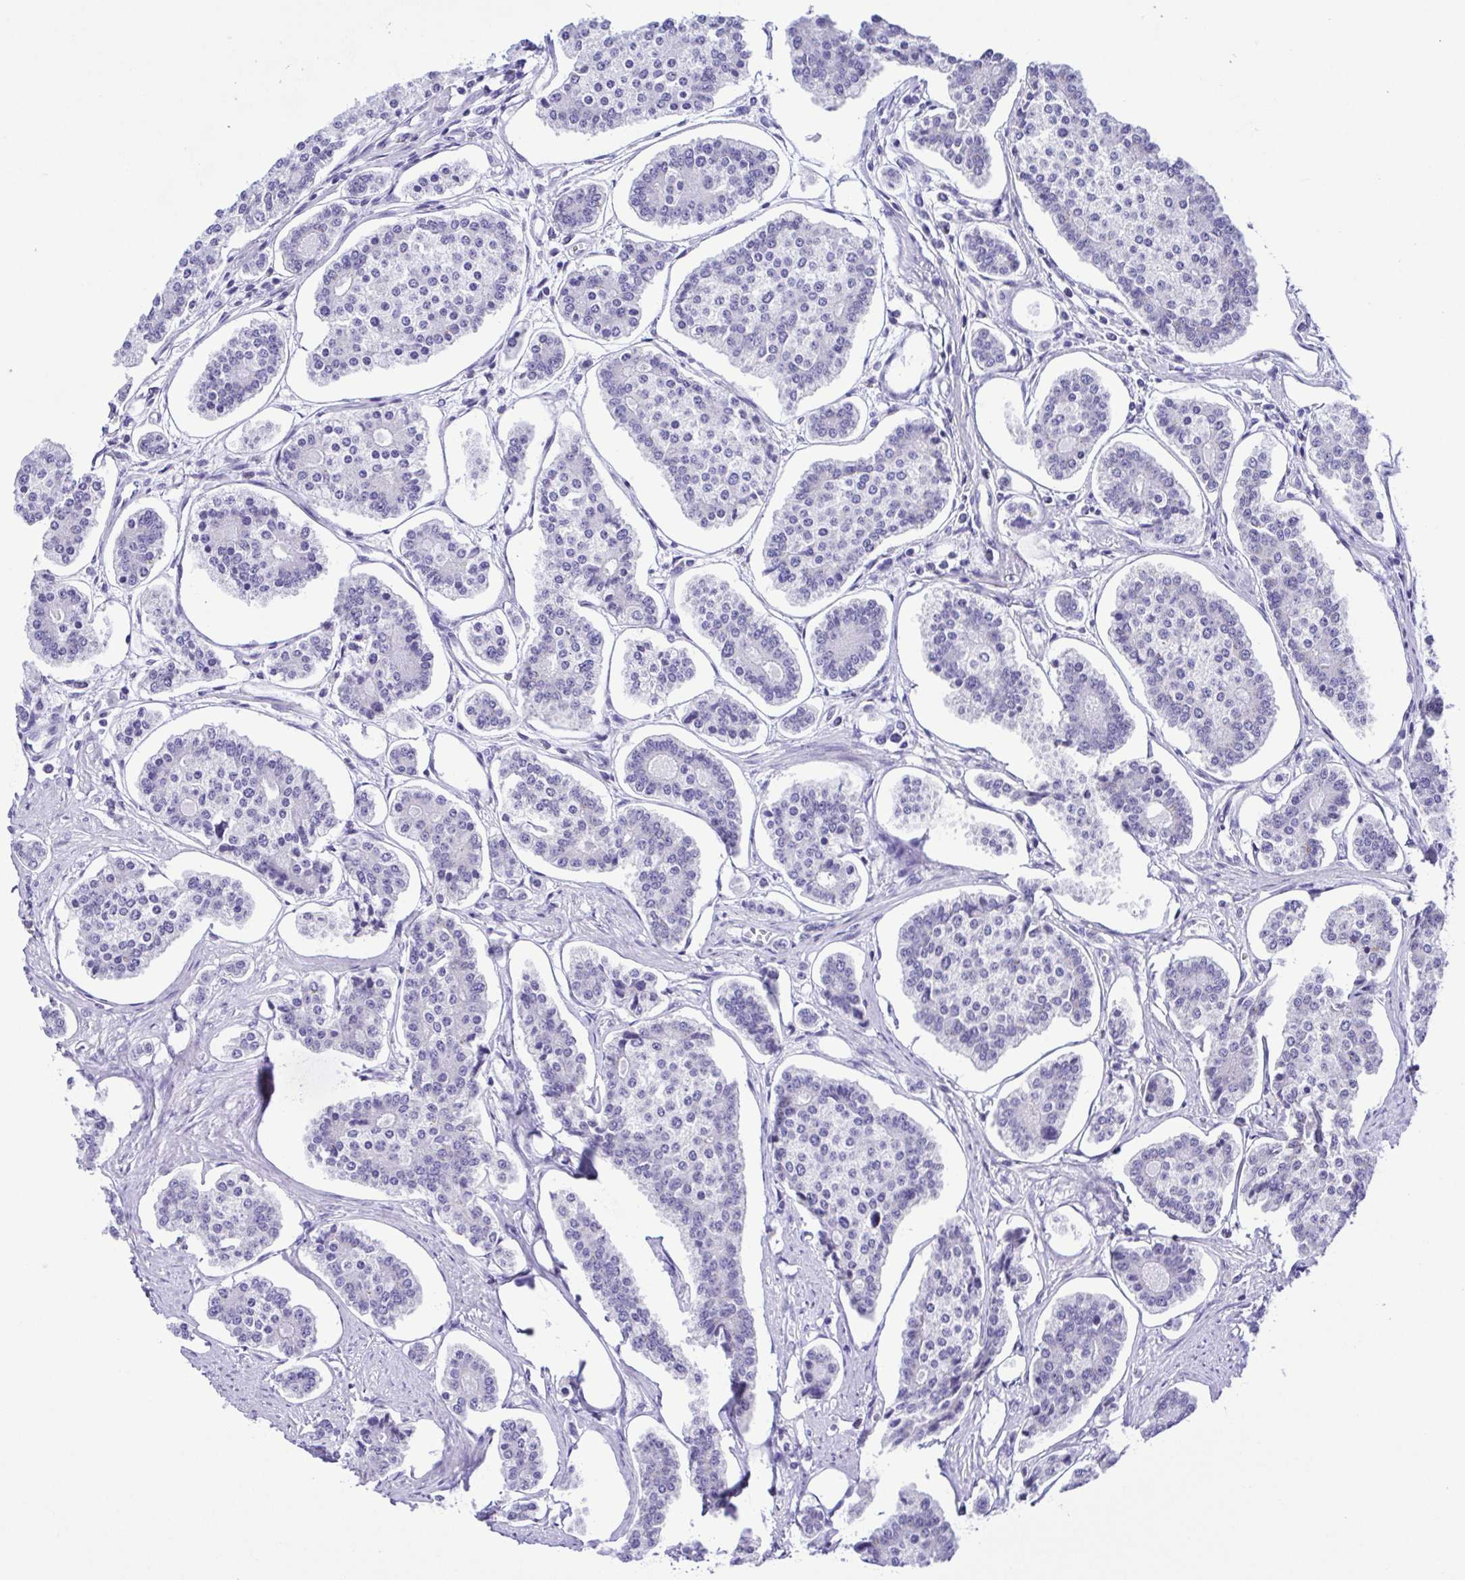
{"staining": {"intensity": "negative", "quantity": "none", "location": "none"}, "tissue": "carcinoid", "cell_type": "Tumor cells", "image_type": "cancer", "snomed": [{"axis": "morphology", "description": "Carcinoid, malignant, NOS"}, {"axis": "topography", "description": "Small intestine"}], "caption": "Micrograph shows no protein positivity in tumor cells of malignant carcinoid tissue.", "gene": "PAK3", "patient": {"sex": "female", "age": 65}}